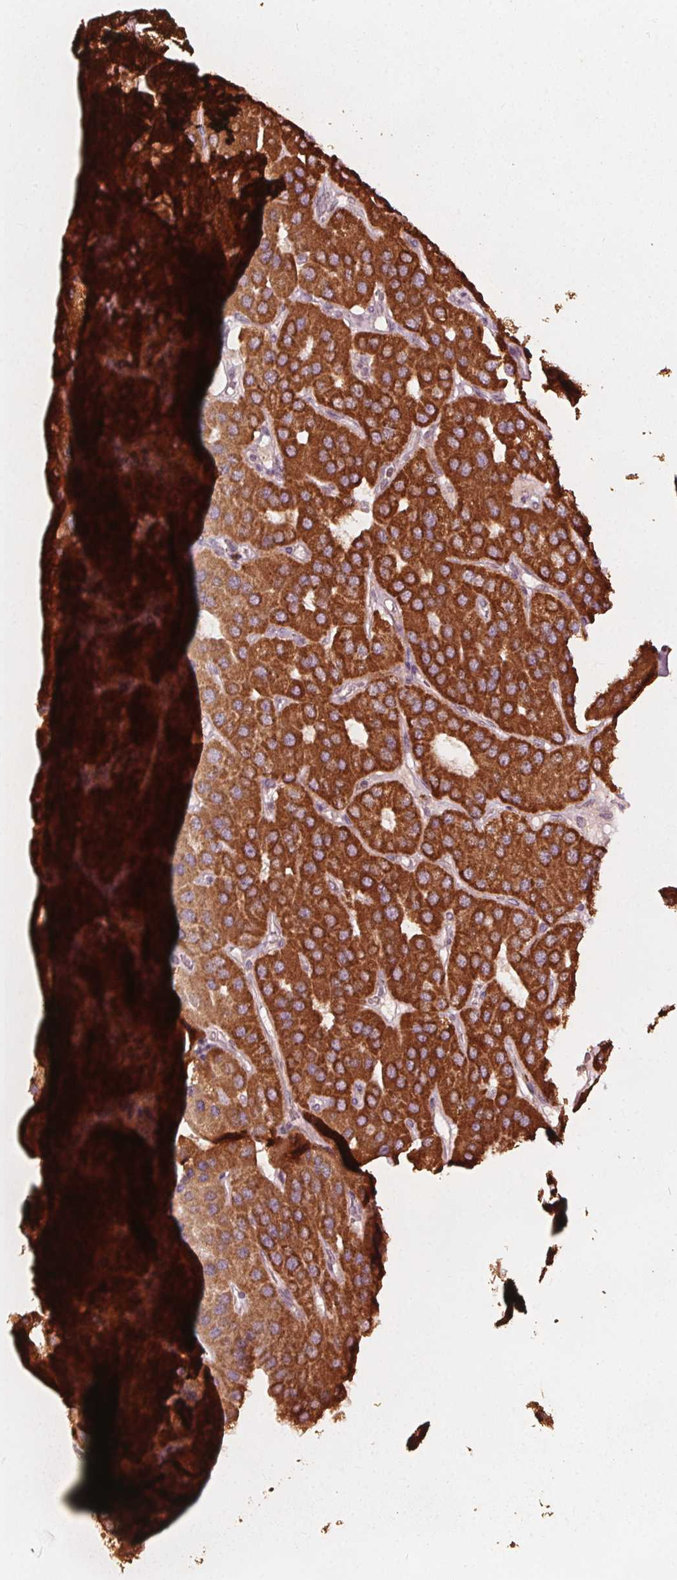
{"staining": {"intensity": "strong", "quantity": ">75%", "location": "cytoplasmic/membranous"}, "tissue": "parathyroid gland", "cell_type": "Glandular cells", "image_type": "normal", "snomed": [{"axis": "morphology", "description": "Normal tissue, NOS"}, {"axis": "morphology", "description": "Adenoma, NOS"}, {"axis": "topography", "description": "Parathyroid gland"}], "caption": "Protein staining shows strong cytoplasmic/membranous staining in approximately >75% of glandular cells in benign parathyroid gland.", "gene": "AIP", "patient": {"sex": "female", "age": 86}}